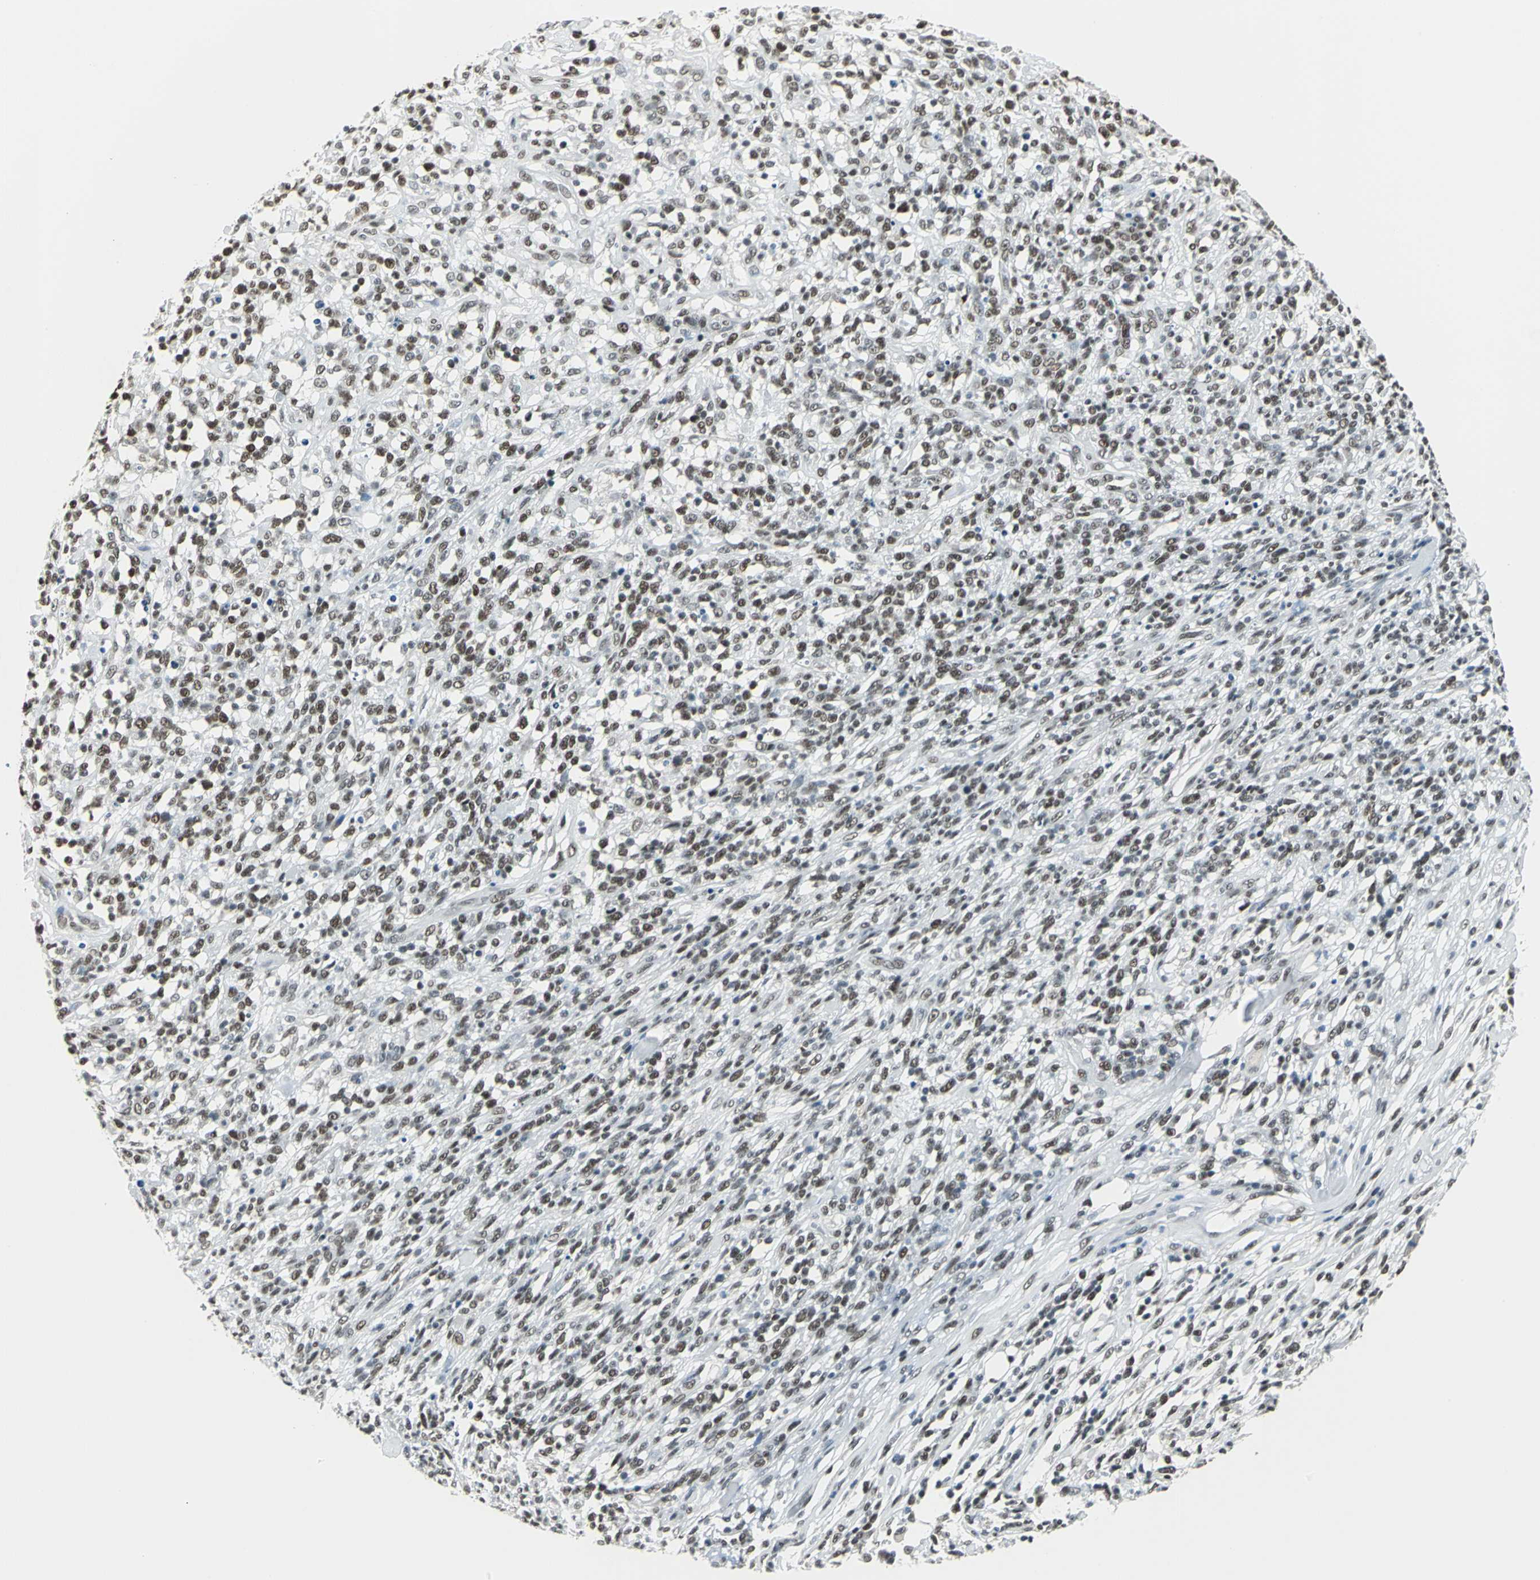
{"staining": {"intensity": "moderate", "quantity": ">75%", "location": "nuclear"}, "tissue": "lymphoma", "cell_type": "Tumor cells", "image_type": "cancer", "snomed": [{"axis": "morphology", "description": "Malignant lymphoma, non-Hodgkin's type, High grade"}, {"axis": "topography", "description": "Lymph node"}], "caption": "High-grade malignant lymphoma, non-Hodgkin's type stained for a protein shows moderate nuclear positivity in tumor cells.", "gene": "ADNP", "patient": {"sex": "female", "age": 73}}